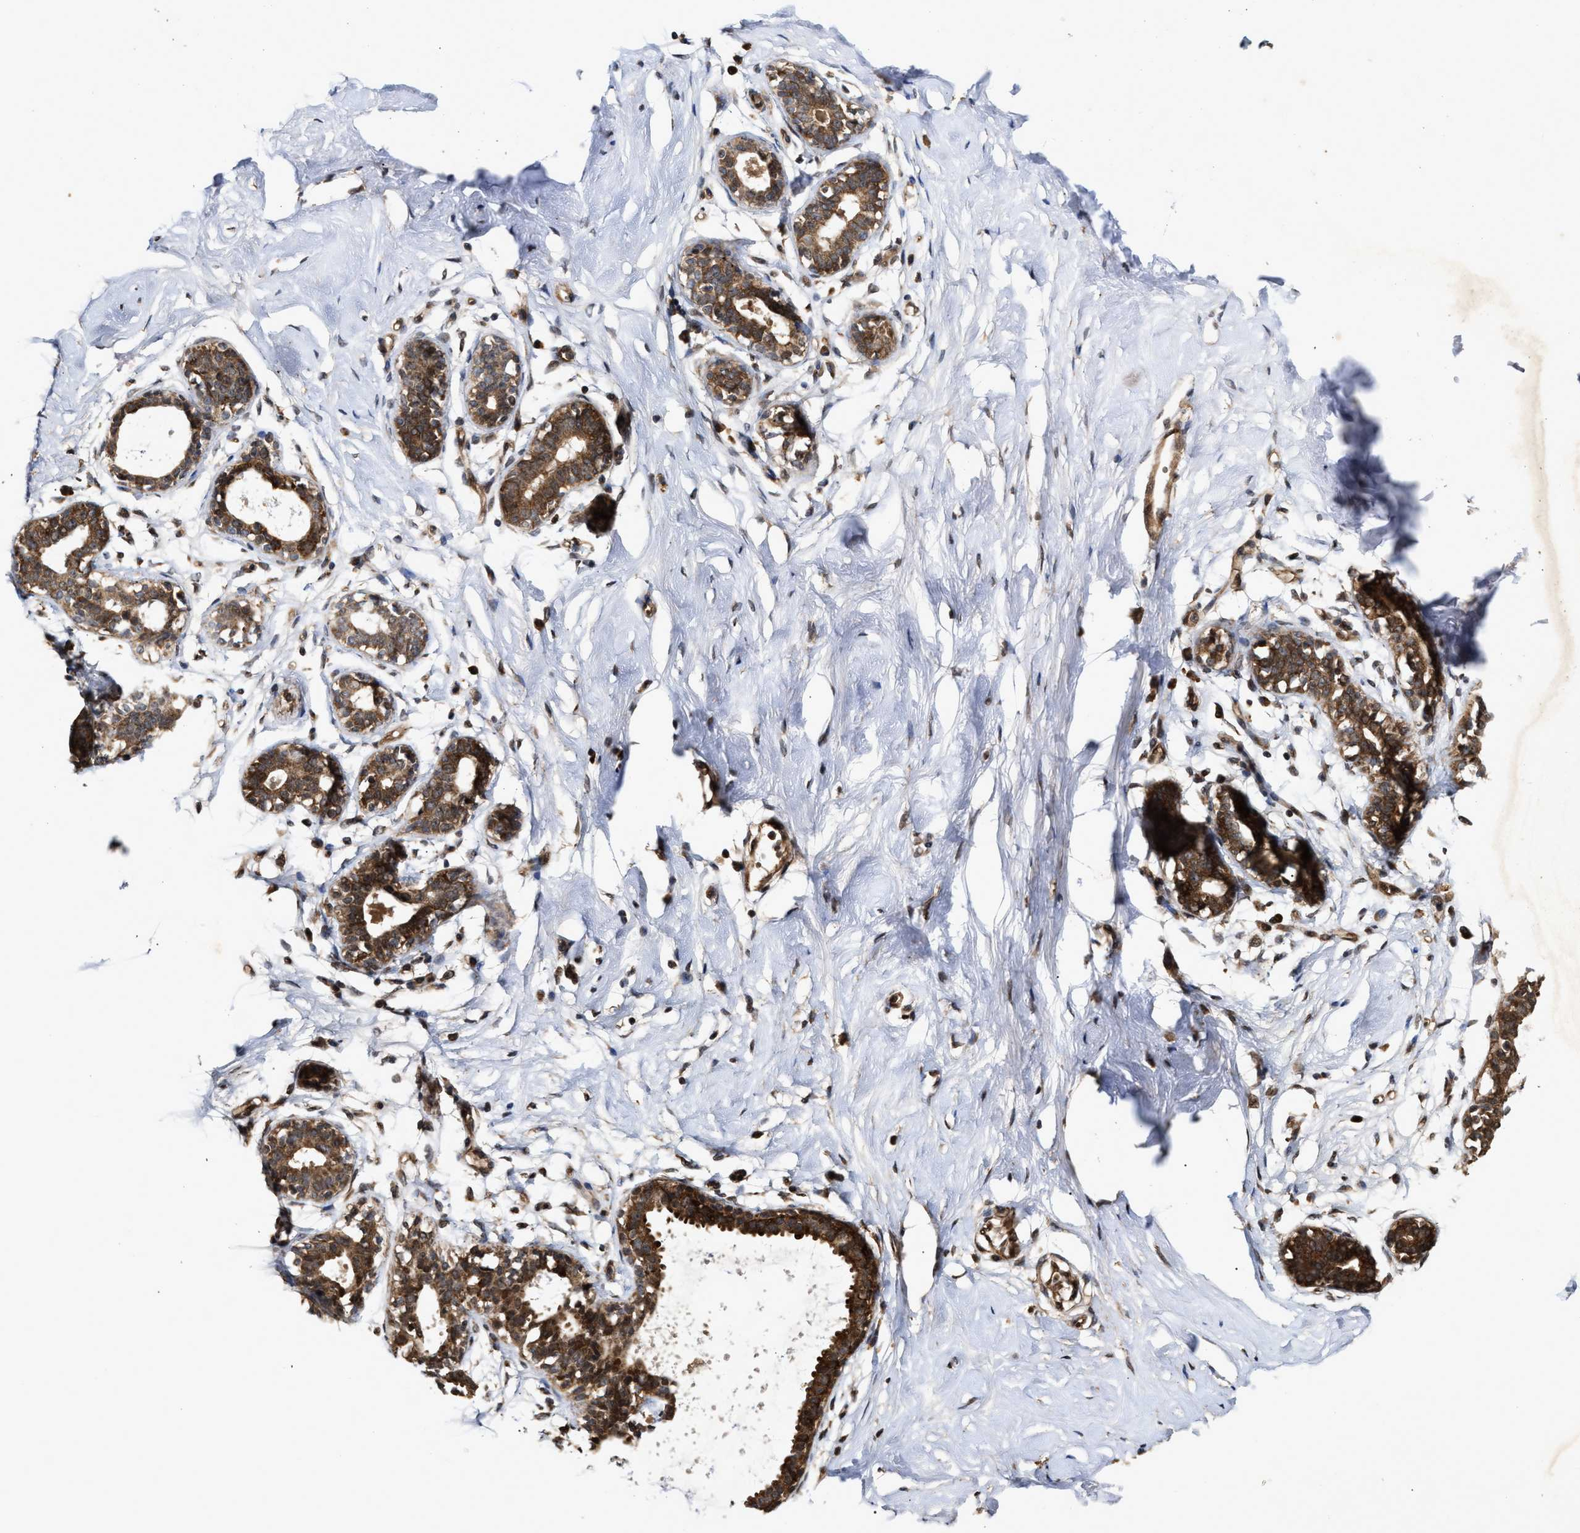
{"staining": {"intensity": "negative", "quantity": "none", "location": "none"}, "tissue": "breast", "cell_type": "Adipocytes", "image_type": "normal", "snomed": [{"axis": "morphology", "description": "Normal tissue, NOS"}, {"axis": "topography", "description": "Breast"}], "caption": "Immunohistochemistry (IHC) of benign breast reveals no positivity in adipocytes.", "gene": "CFLAR", "patient": {"sex": "female", "age": 23}}